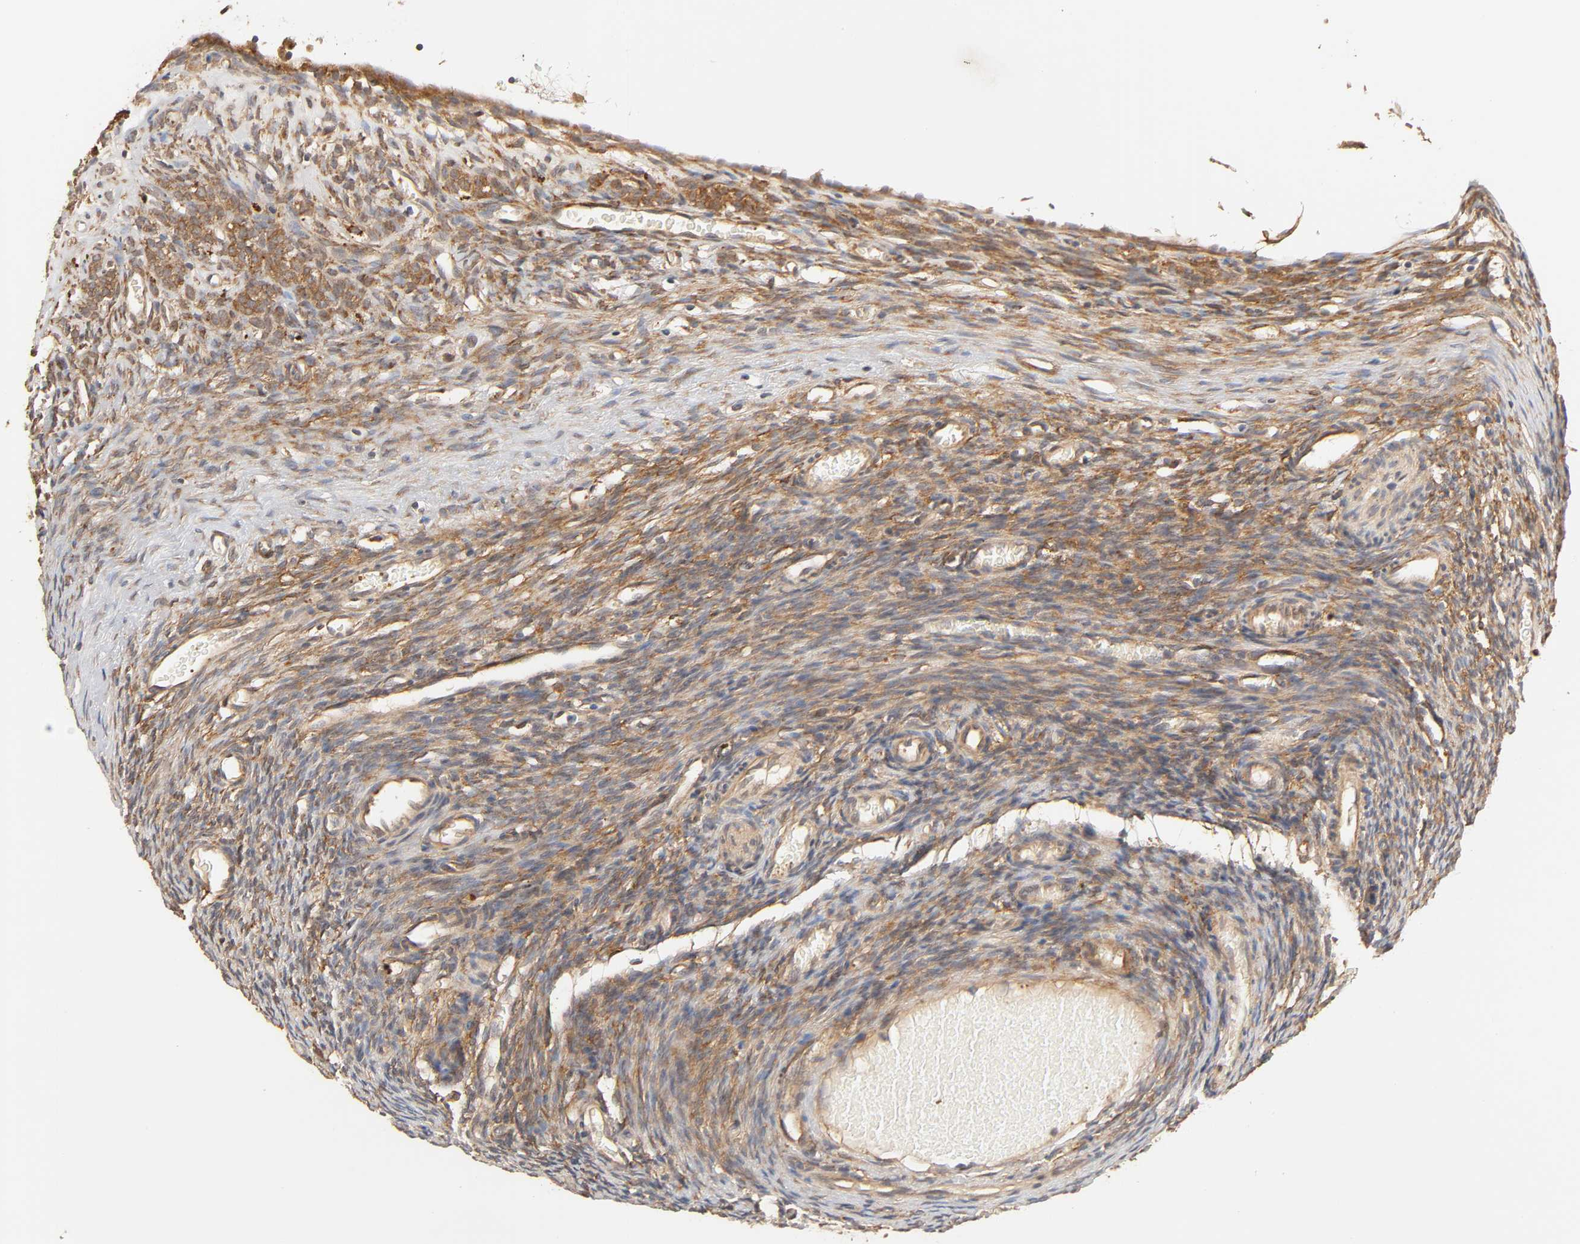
{"staining": {"intensity": "moderate", "quantity": ">75%", "location": "cytoplasmic/membranous"}, "tissue": "ovary", "cell_type": "Follicle cells", "image_type": "normal", "snomed": [{"axis": "morphology", "description": "Normal tissue, NOS"}, {"axis": "topography", "description": "Ovary"}], "caption": "High-power microscopy captured an immunohistochemistry micrograph of normal ovary, revealing moderate cytoplasmic/membranous expression in approximately >75% of follicle cells. (DAB IHC, brown staining for protein, blue staining for nuclei).", "gene": "EPS8", "patient": {"sex": "female", "age": 35}}